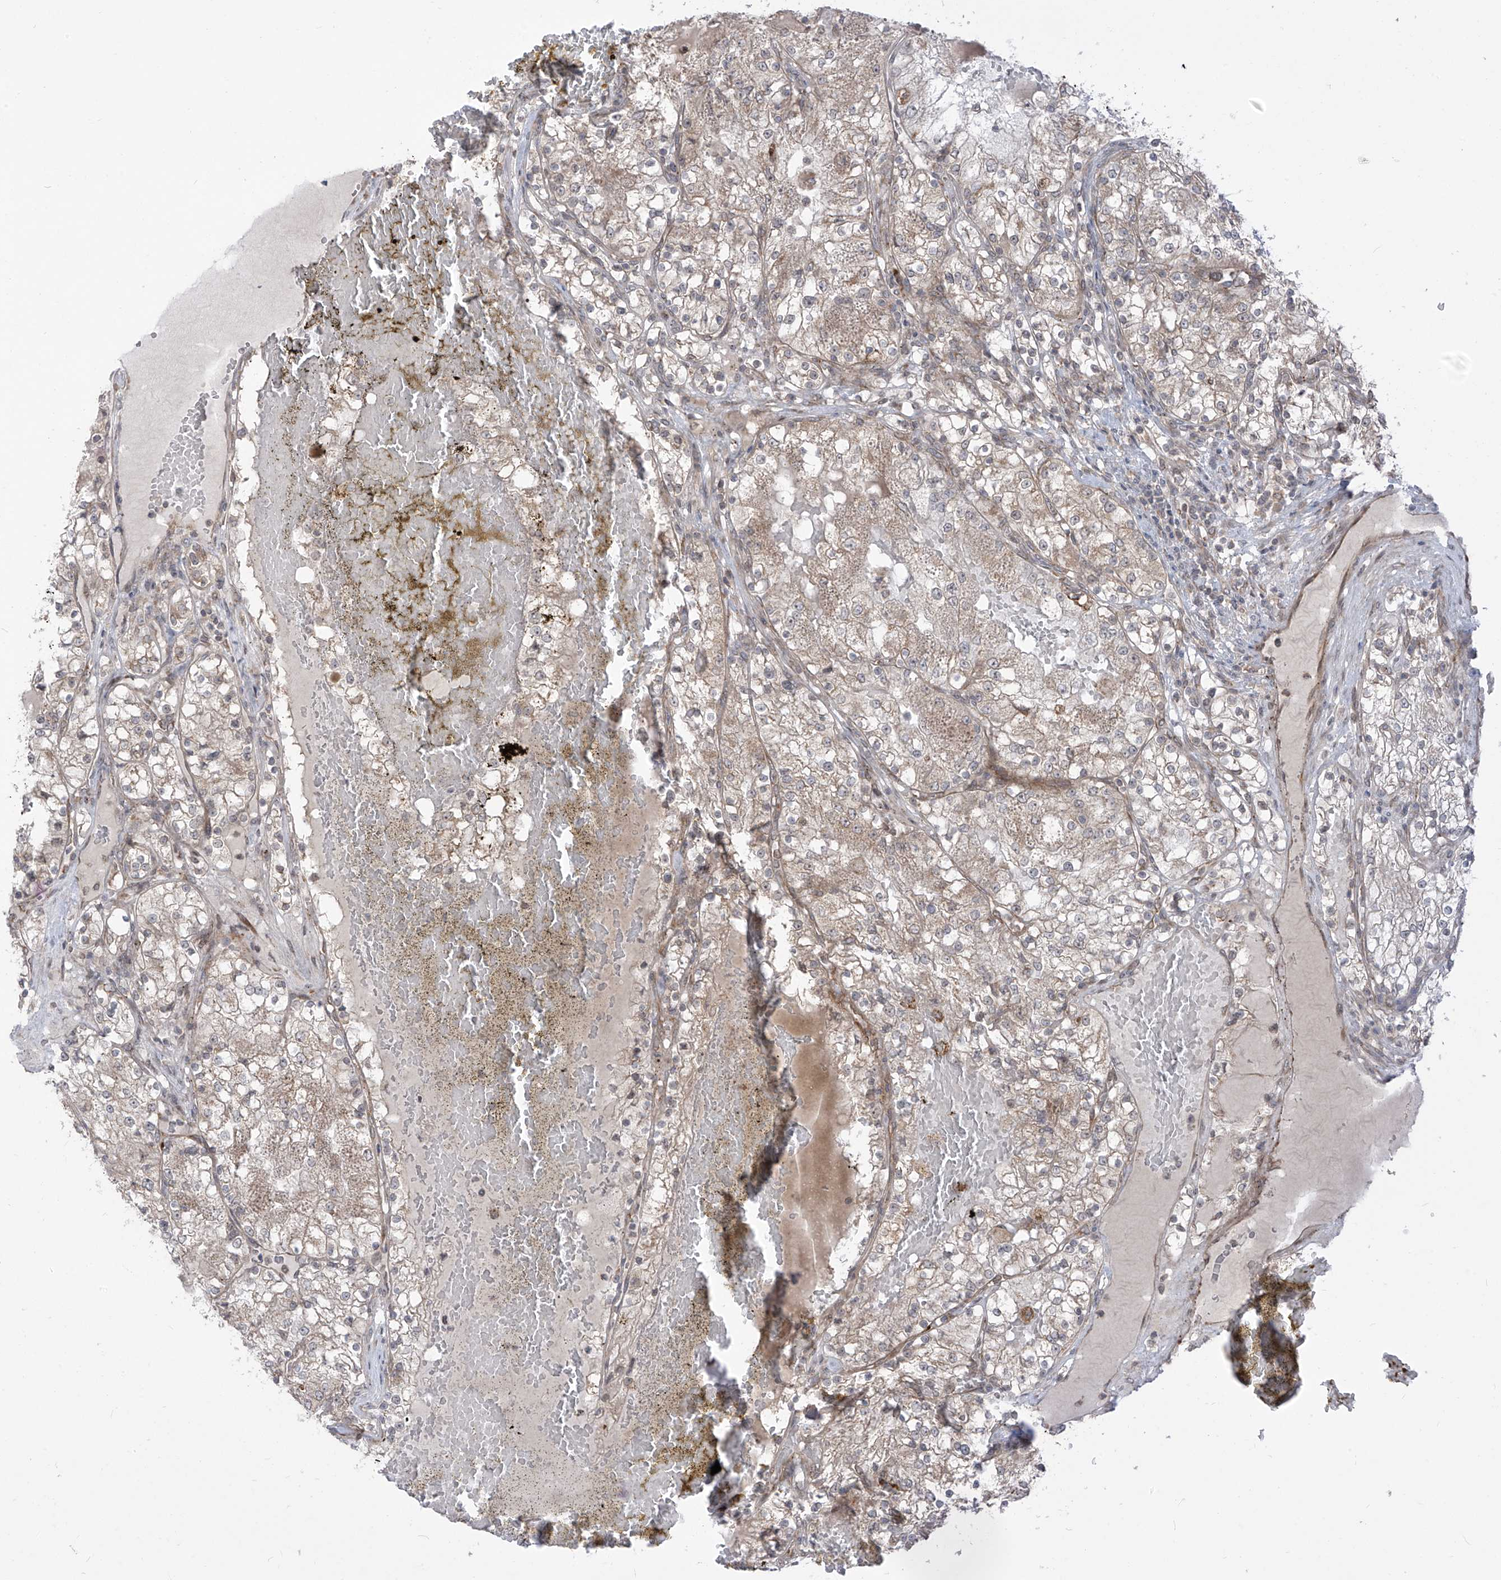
{"staining": {"intensity": "weak", "quantity": "25%-75%", "location": "cytoplasmic/membranous"}, "tissue": "renal cancer", "cell_type": "Tumor cells", "image_type": "cancer", "snomed": [{"axis": "morphology", "description": "Normal tissue, NOS"}, {"axis": "morphology", "description": "Adenocarcinoma, NOS"}, {"axis": "topography", "description": "Kidney"}], "caption": "Protein analysis of renal adenocarcinoma tissue reveals weak cytoplasmic/membranous staining in about 25%-75% of tumor cells. (IHC, brightfield microscopy, high magnification).", "gene": "TRIM67", "patient": {"sex": "male", "age": 68}}